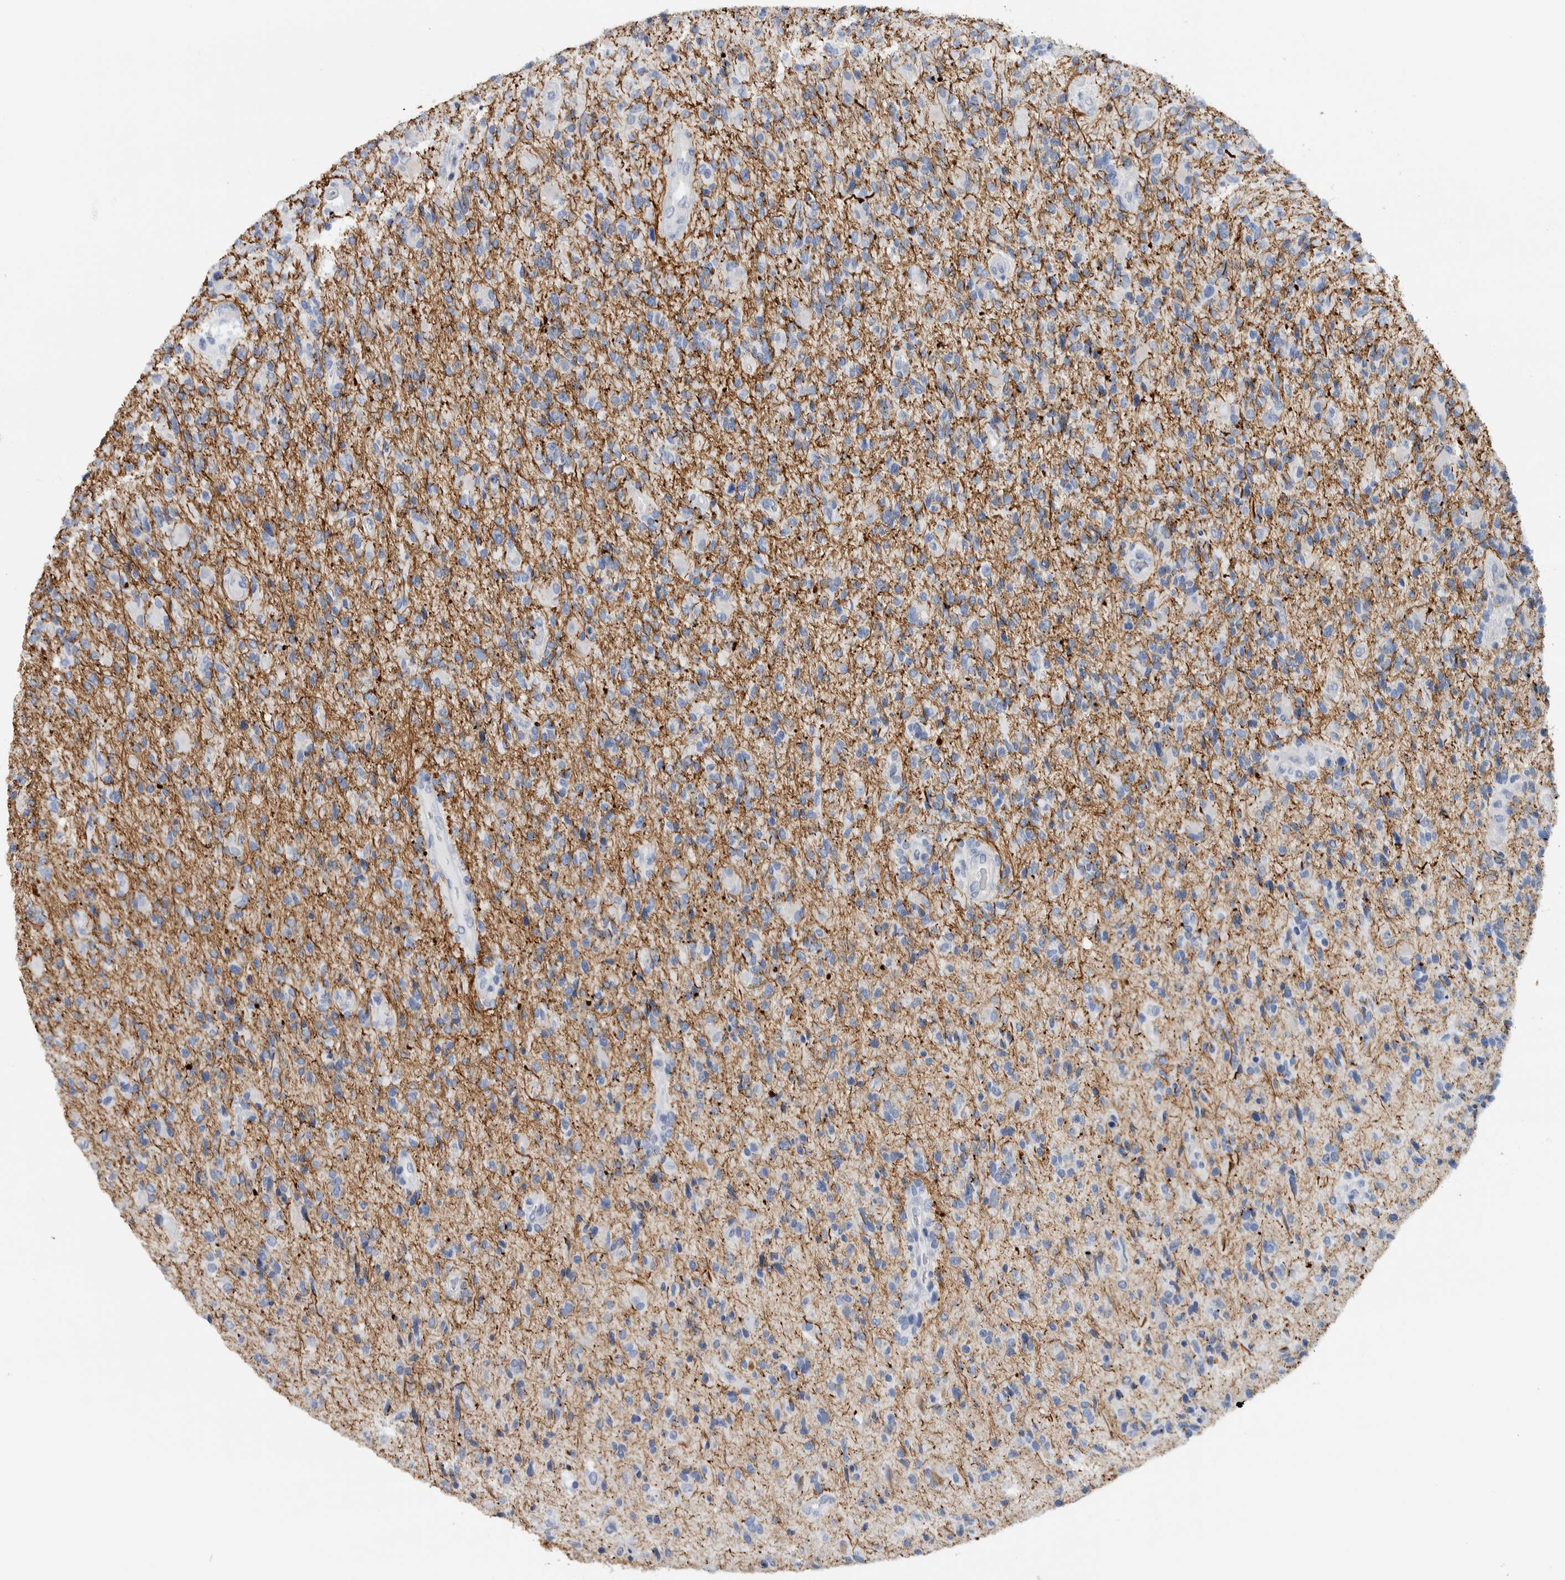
{"staining": {"intensity": "negative", "quantity": "none", "location": "none"}, "tissue": "glioma", "cell_type": "Tumor cells", "image_type": "cancer", "snomed": [{"axis": "morphology", "description": "Glioma, malignant, High grade"}, {"axis": "topography", "description": "Brain"}], "caption": "An immunohistochemistry photomicrograph of malignant high-grade glioma is shown. There is no staining in tumor cells of malignant high-grade glioma. The staining was performed using DAB to visualize the protein expression in brown, while the nuclei were stained in blue with hematoxylin (Magnification: 20x).", "gene": "NEFM", "patient": {"sex": "male", "age": 72}}